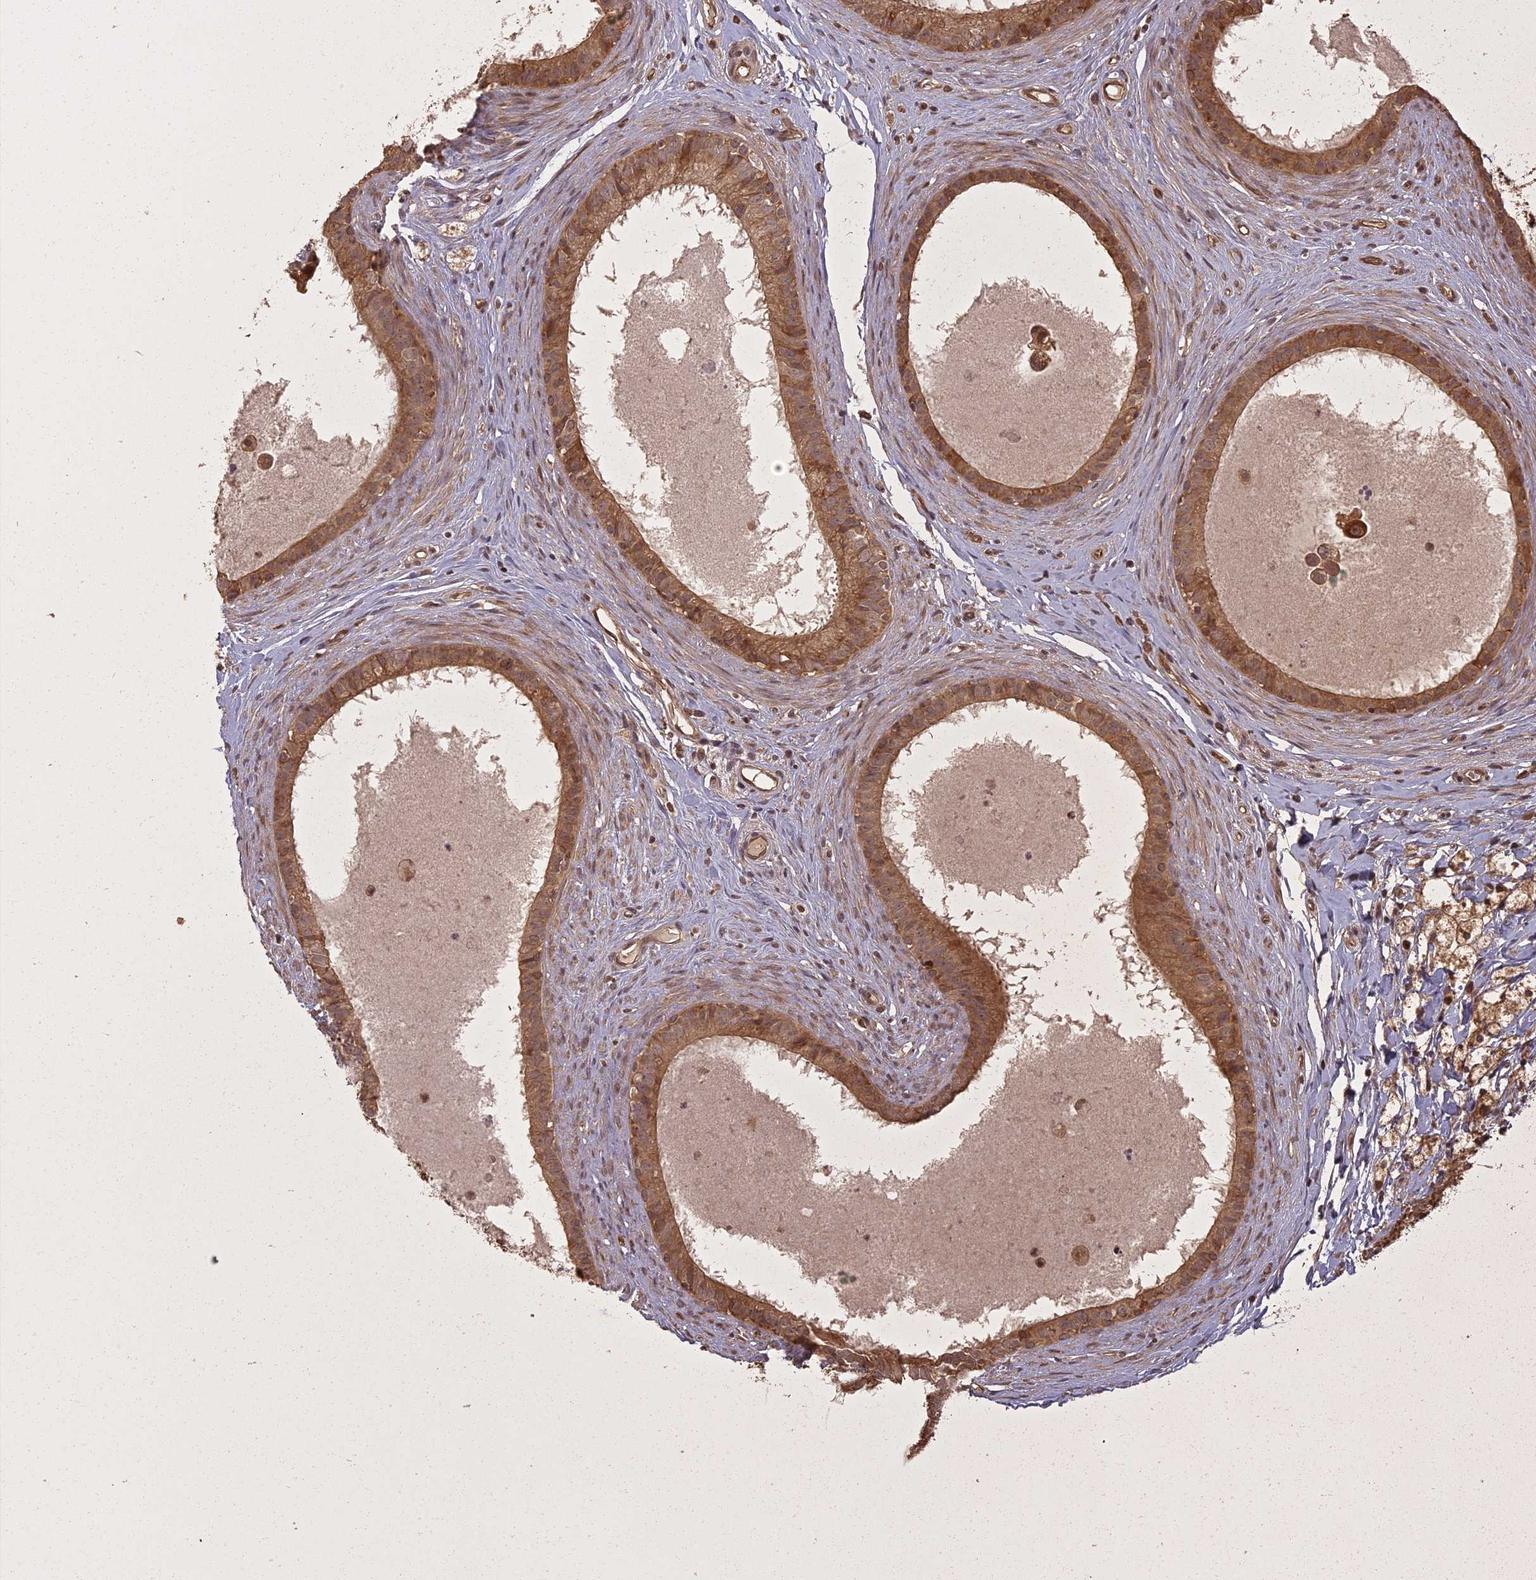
{"staining": {"intensity": "weak", "quantity": ">75%", "location": "cytoplasmic/membranous"}, "tissue": "epididymis", "cell_type": "Glandular cells", "image_type": "normal", "snomed": [{"axis": "morphology", "description": "Normal tissue, NOS"}, {"axis": "topography", "description": "Epididymis"}], "caption": "Weak cytoplasmic/membranous staining for a protein is present in about >75% of glandular cells of normal epididymis using IHC.", "gene": "LIN37", "patient": {"sex": "male", "age": 80}}